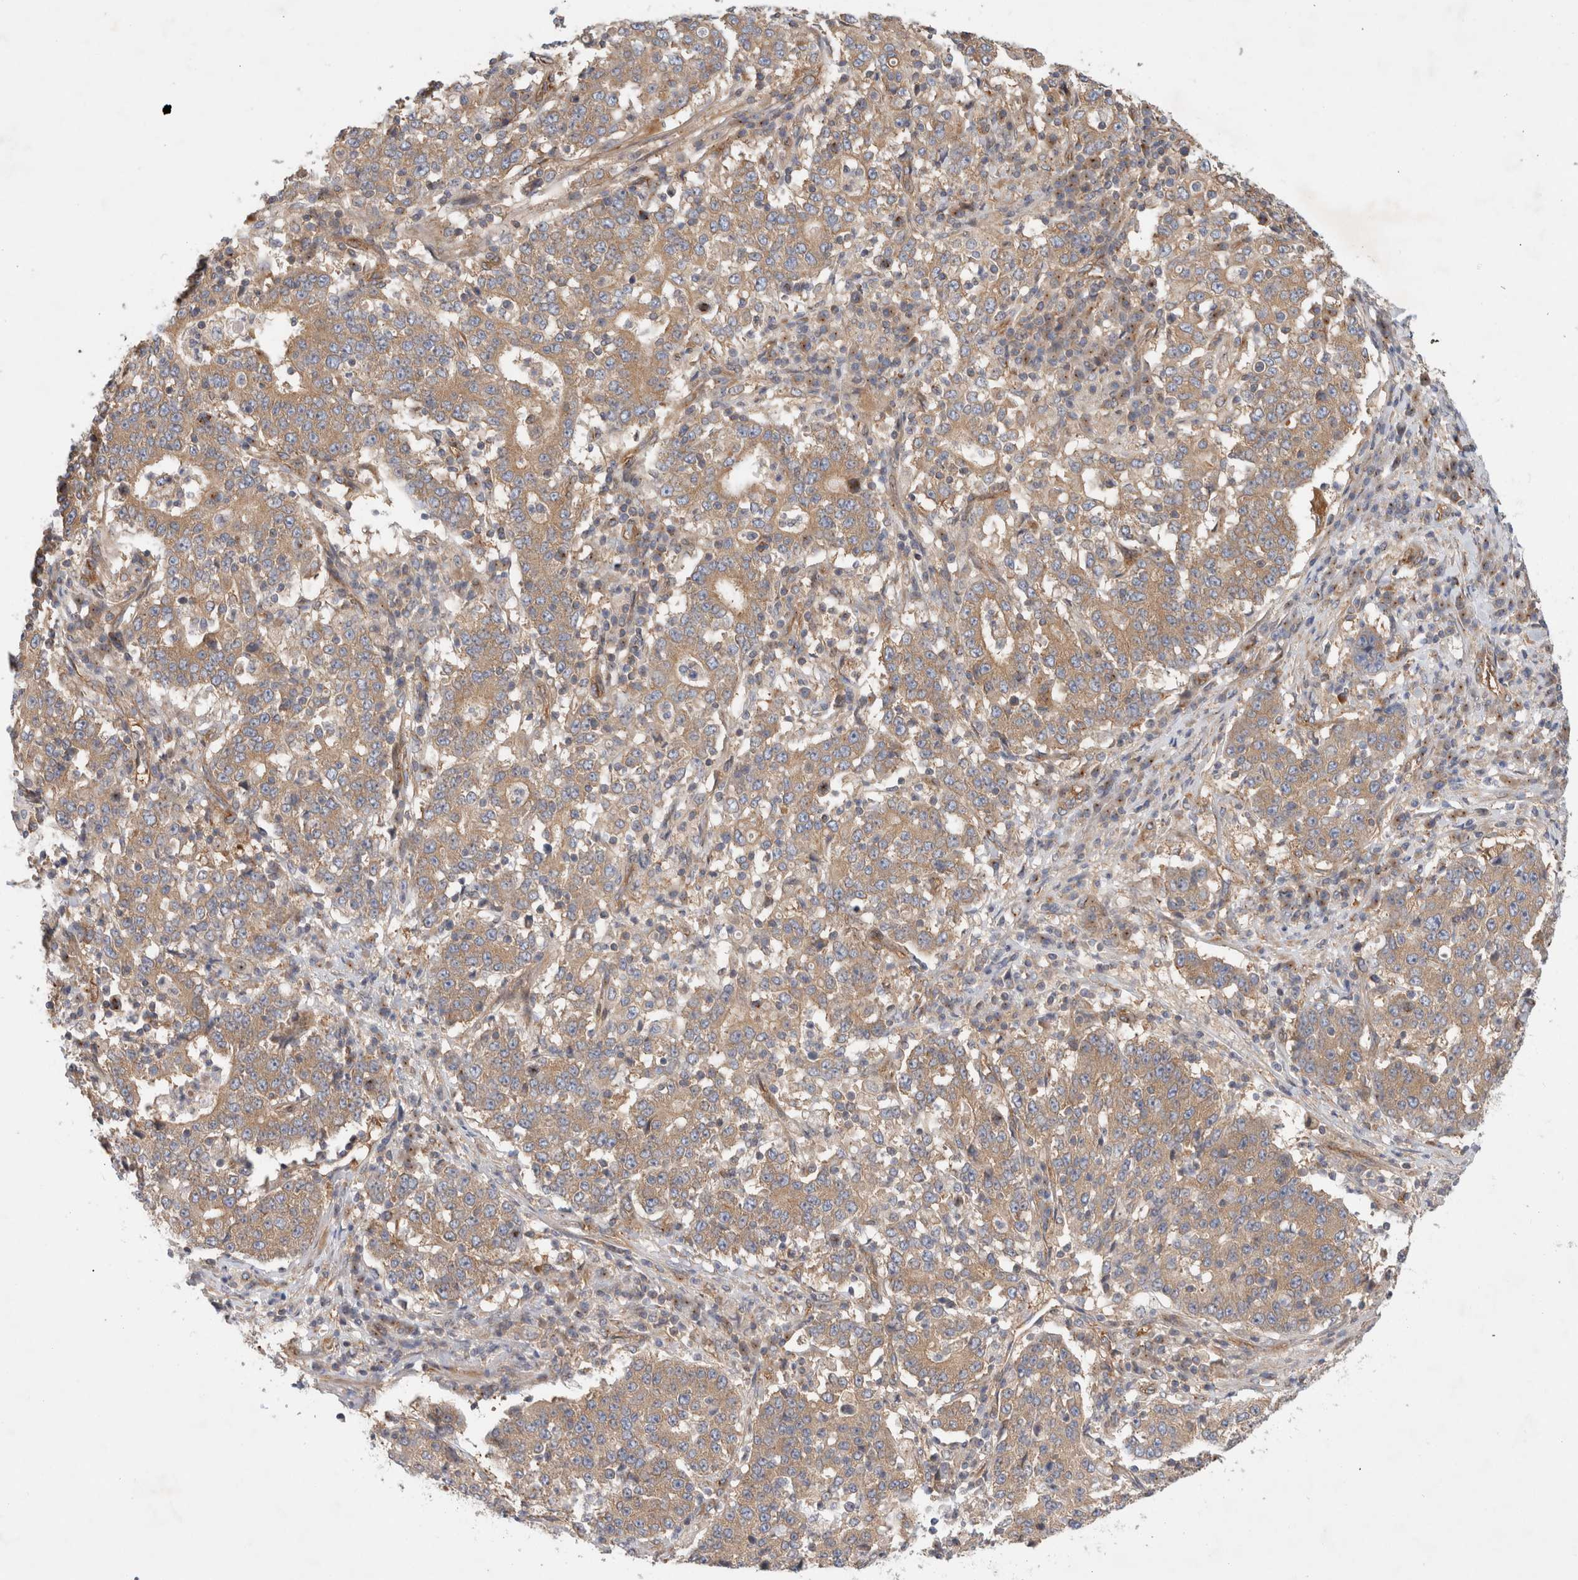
{"staining": {"intensity": "weak", "quantity": ">75%", "location": "cytoplasmic/membranous"}, "tissue": "stomach cancer", "cell_type": "Tumor cells", "image_type": "cancer", "snomed": [{"axis": "morphology", "description": "Adenocarcinoma, NOS"}, {"axis": "topography", "description": "Stomach"}], "caption": "Protein expression by immunohistochemistry reveals weak cytoplasmic/membranous positivity in approximately >75% of tumor cells in stomach cancer.", "gene": "GPR150", "patient": {"sex": "male", "age": 59}}